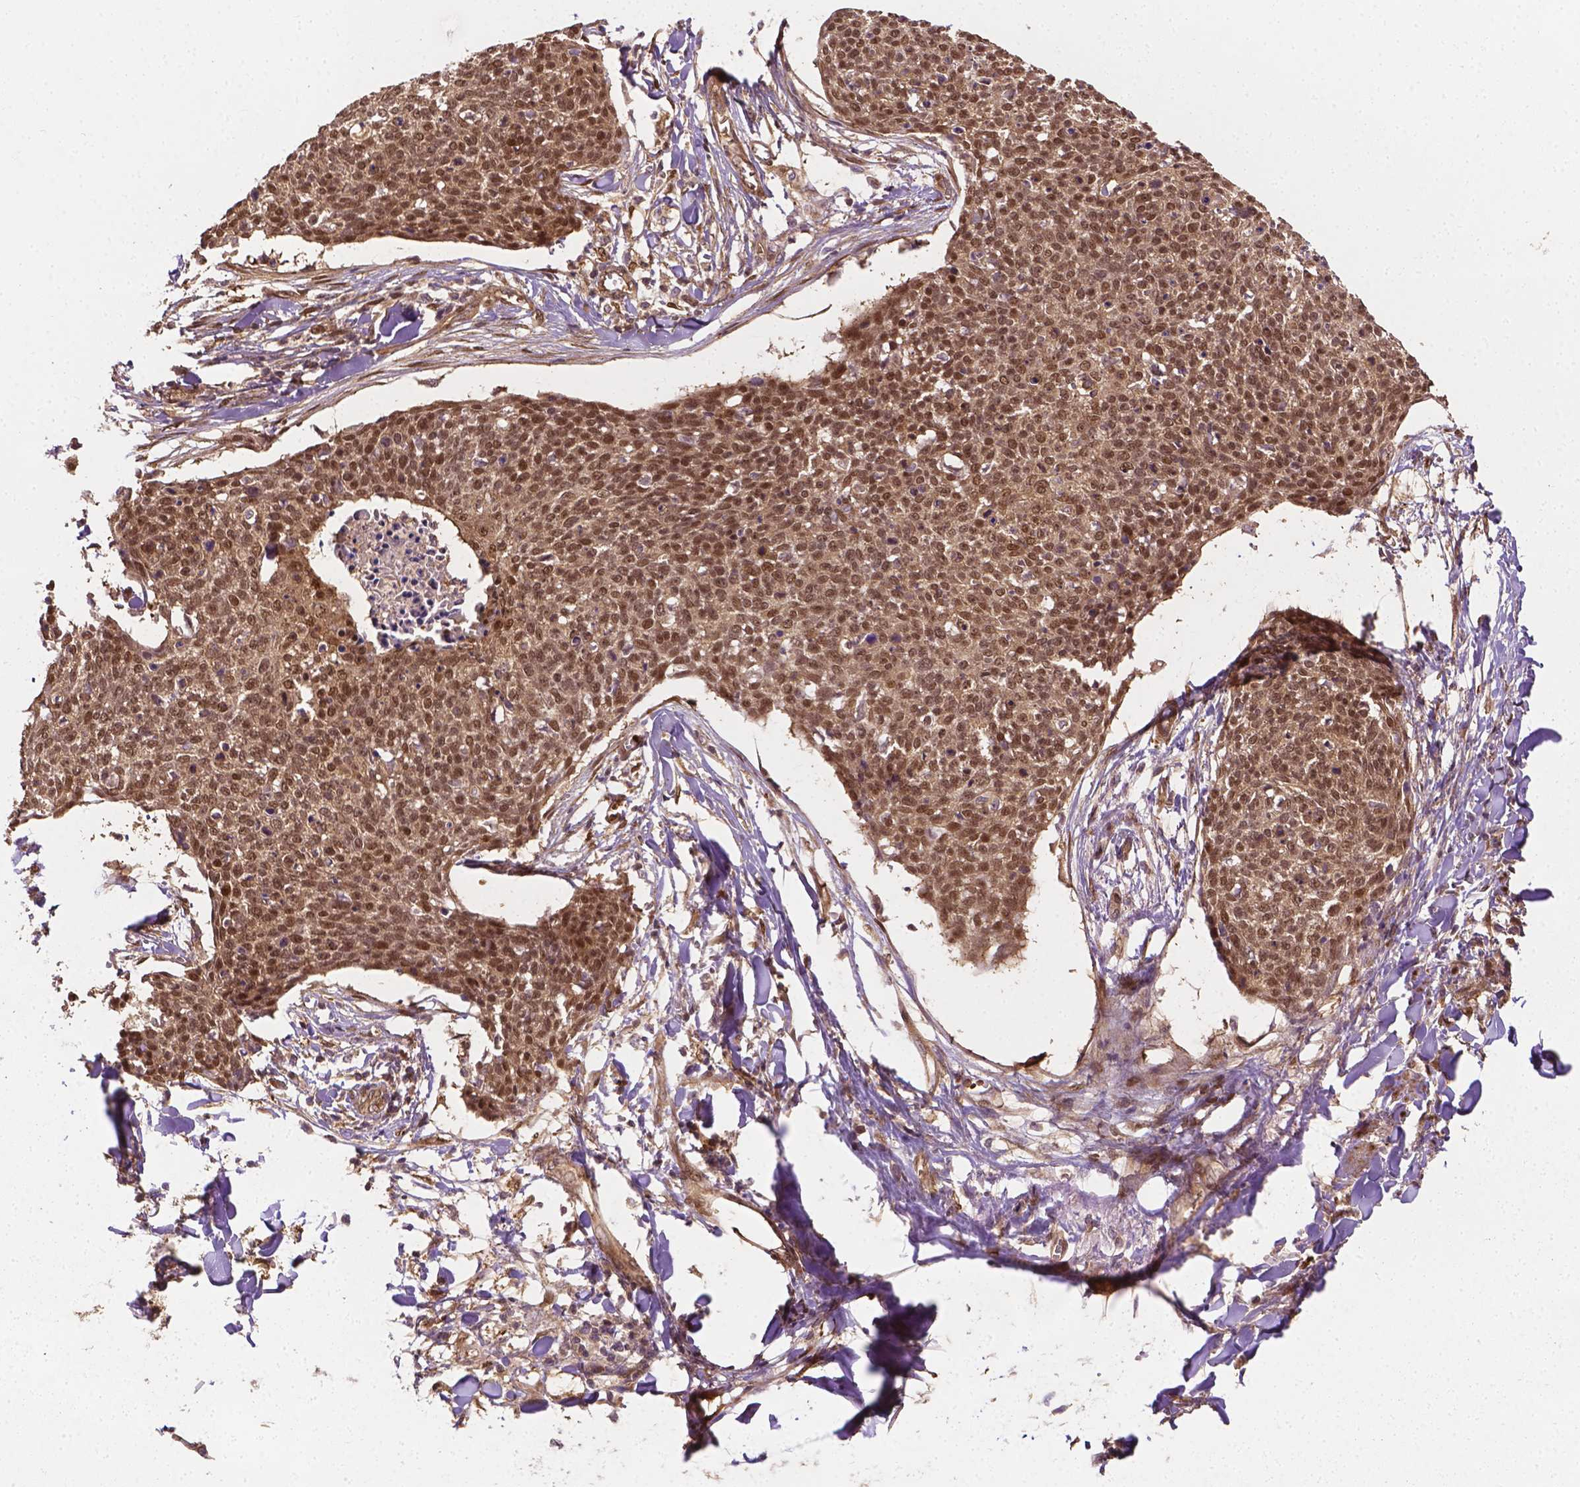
{"staining": {"intensity": "moderate", "quantity": ">75%", "location": "cytoplasmic/membranous,nuclear"}, "tissue": "skin cancer", "cell_type": "Tumor cells", "image_type": "cancer", "snomed": [{"axis": "morphology", "description": "Squamous cell carcinoma, NOS"}, {"axis": "topography", "description": "Skin"}, {"axis": "topography", "description": "Vulva"}], "caption": "Tumor cells exhibit medium levels of moderate cytoplasmic/membranous and nuclear staining in about >75% of cells in human skin squamous cell carcinoma. The staining was performed using DAB, with brown indicating positive protein expression. Nuclei are stained blue with hematoxylin.", "gene": "YAP1", "patient": {"sex": "female", "age": 75}}